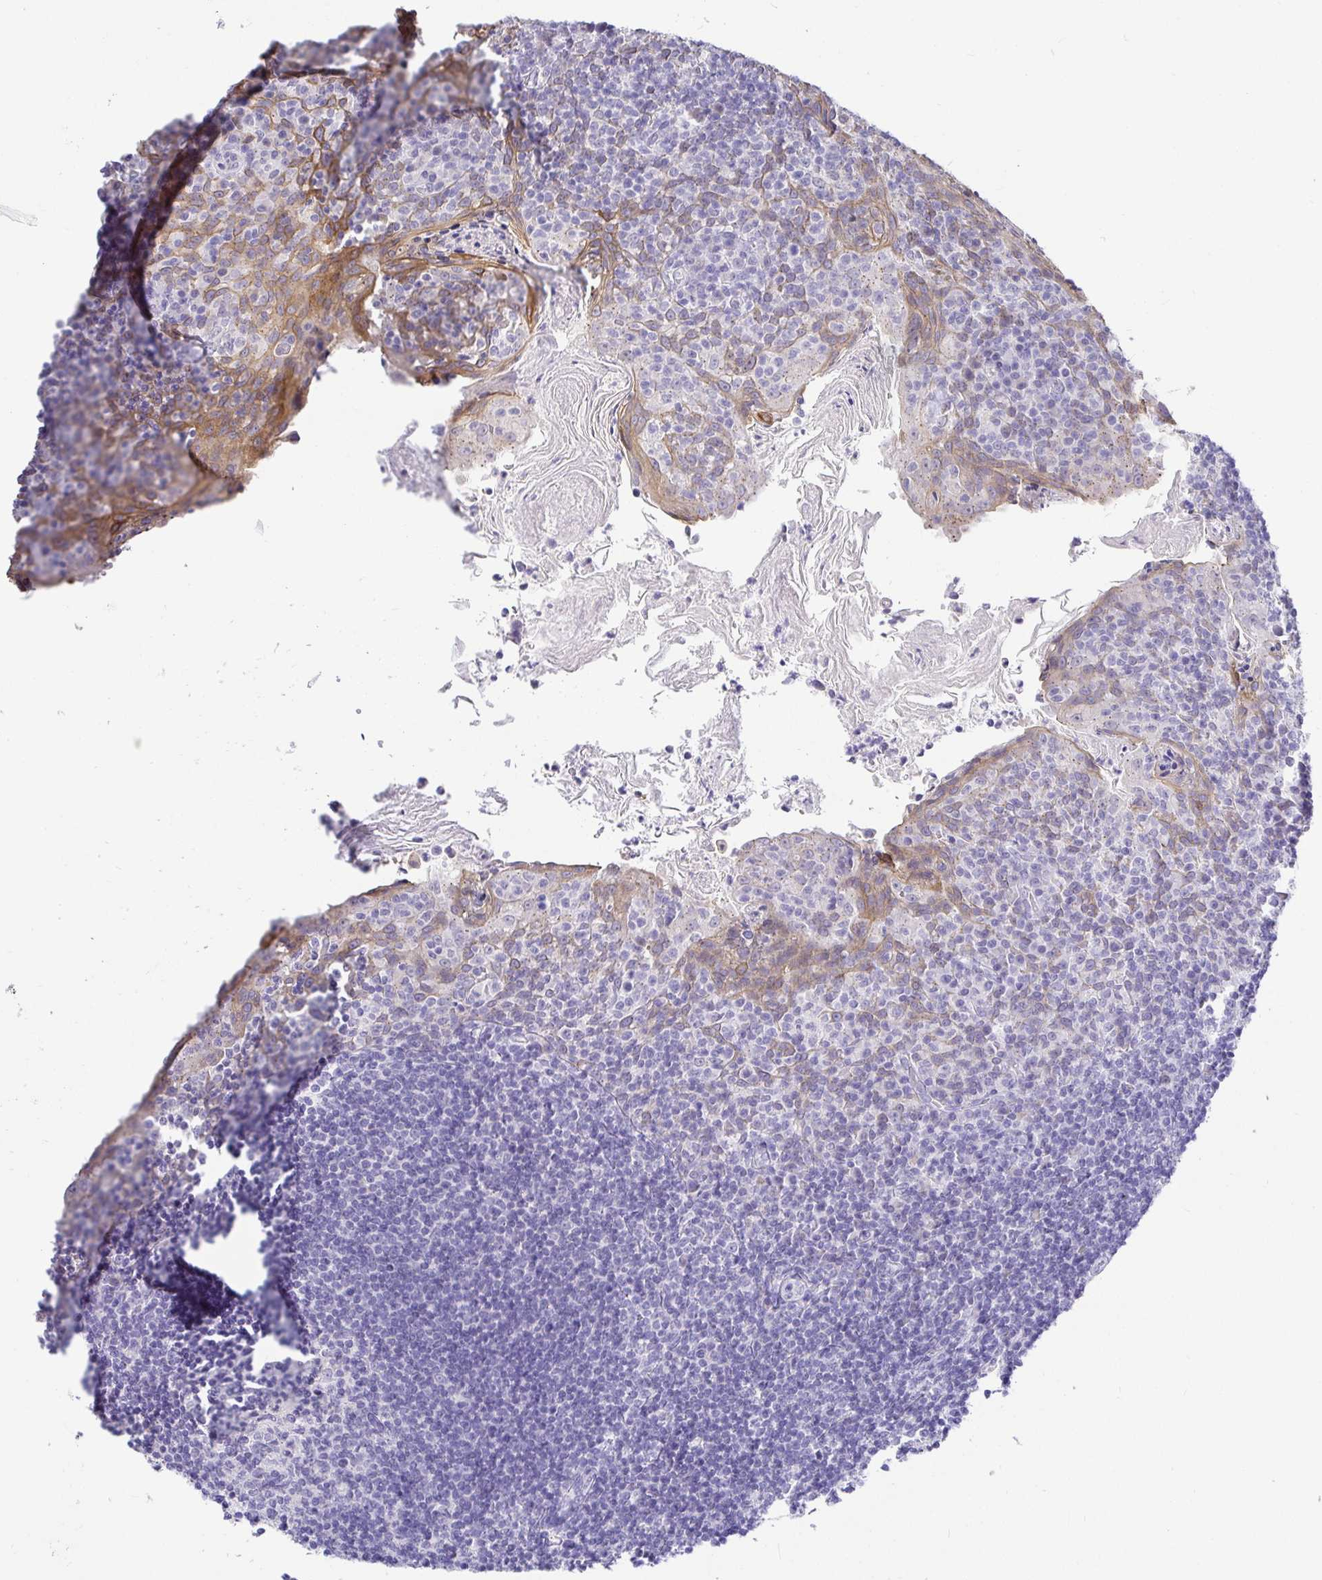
{"staining": {"intensity": "negative", "quantity": "none", "location": "none"}, "tissue": "tonsil", "cell_type": "Germinal center cells", "image_type": "normal", "snomed": [{"axis": "morphology", "description": "Normal tissue, NOS"}, {"axis": "topography", "description": "Tonsil"}], "caption": "DAB (3,3'-diaminobenzidine) immunohistochemical staining of normal tonsil demonstrates no significant positivity in germinal center cells. The staining is performed using DAB (3,3'-diaminobenzidine) brown chromogen with nuclei counter-stained in using hematoxylin.", "gene": "EZHIP", "patient": {"sex": "female", "age": 10}}